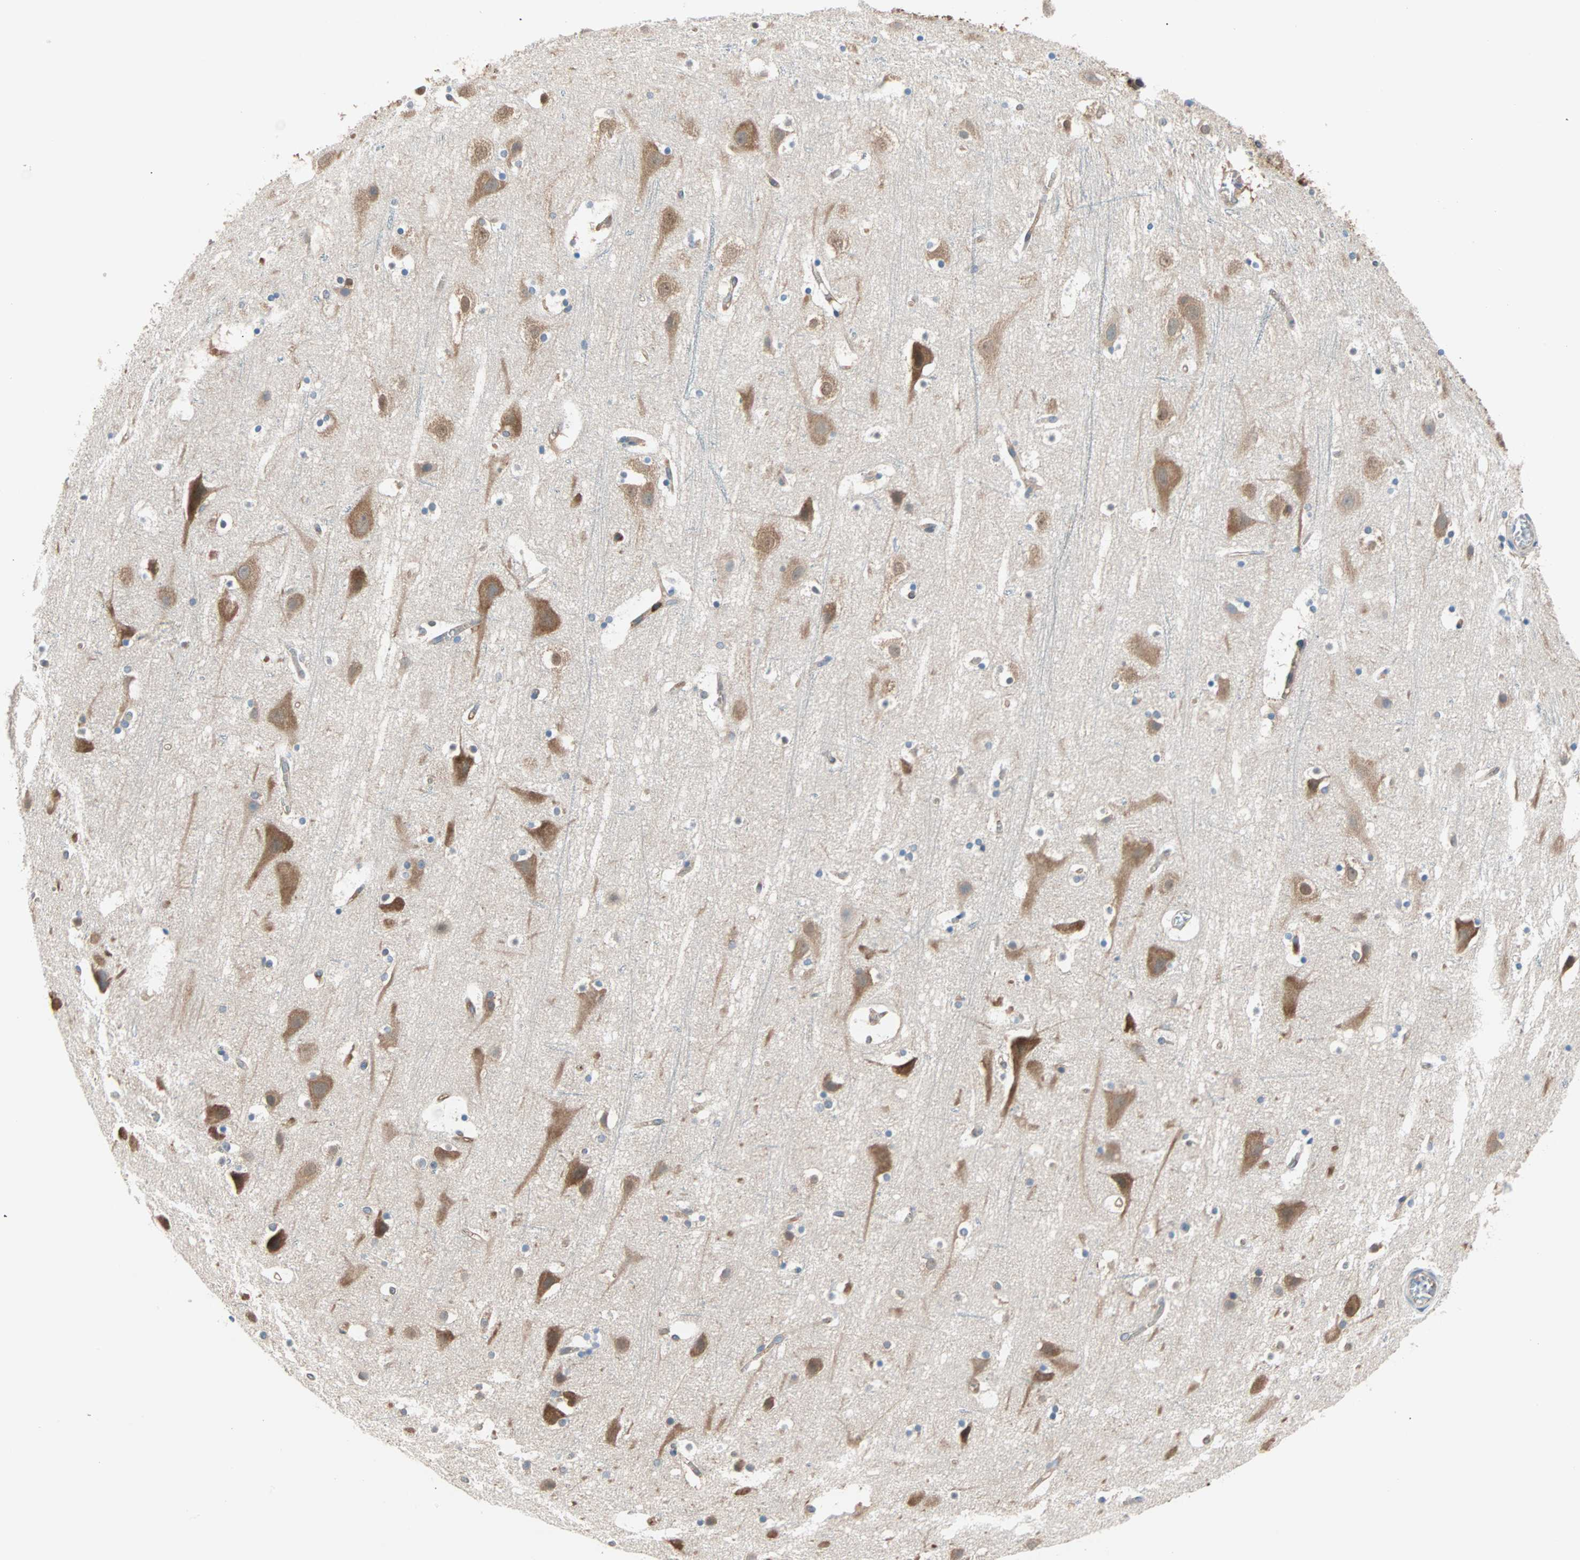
{"staining": {"intensity": "weak", "quantity": ">75%", "location": "cytoplasmic/membranous"}, "tissue": "cerebral cortex", "cell_type": "Endothelial cells", "image_type": "normal", "snomed": [{"axis": "morphology", "description": "Normal tissue, NOS"}, {"axis": "topography", "description": "Cerebral cortex"}], "caption": "The photomicrograph demonstrates immunohistochemical staining of benign cerebral cortex. There is weak cytoplasmic/membranous staining is identified in about >75% of endothelial cells. Immunohistochemistry stains the protein of interest in brown and the nuclei are stained blue.", "gene": "EEF2", "patient": {"sex": "male", "age": 45}}